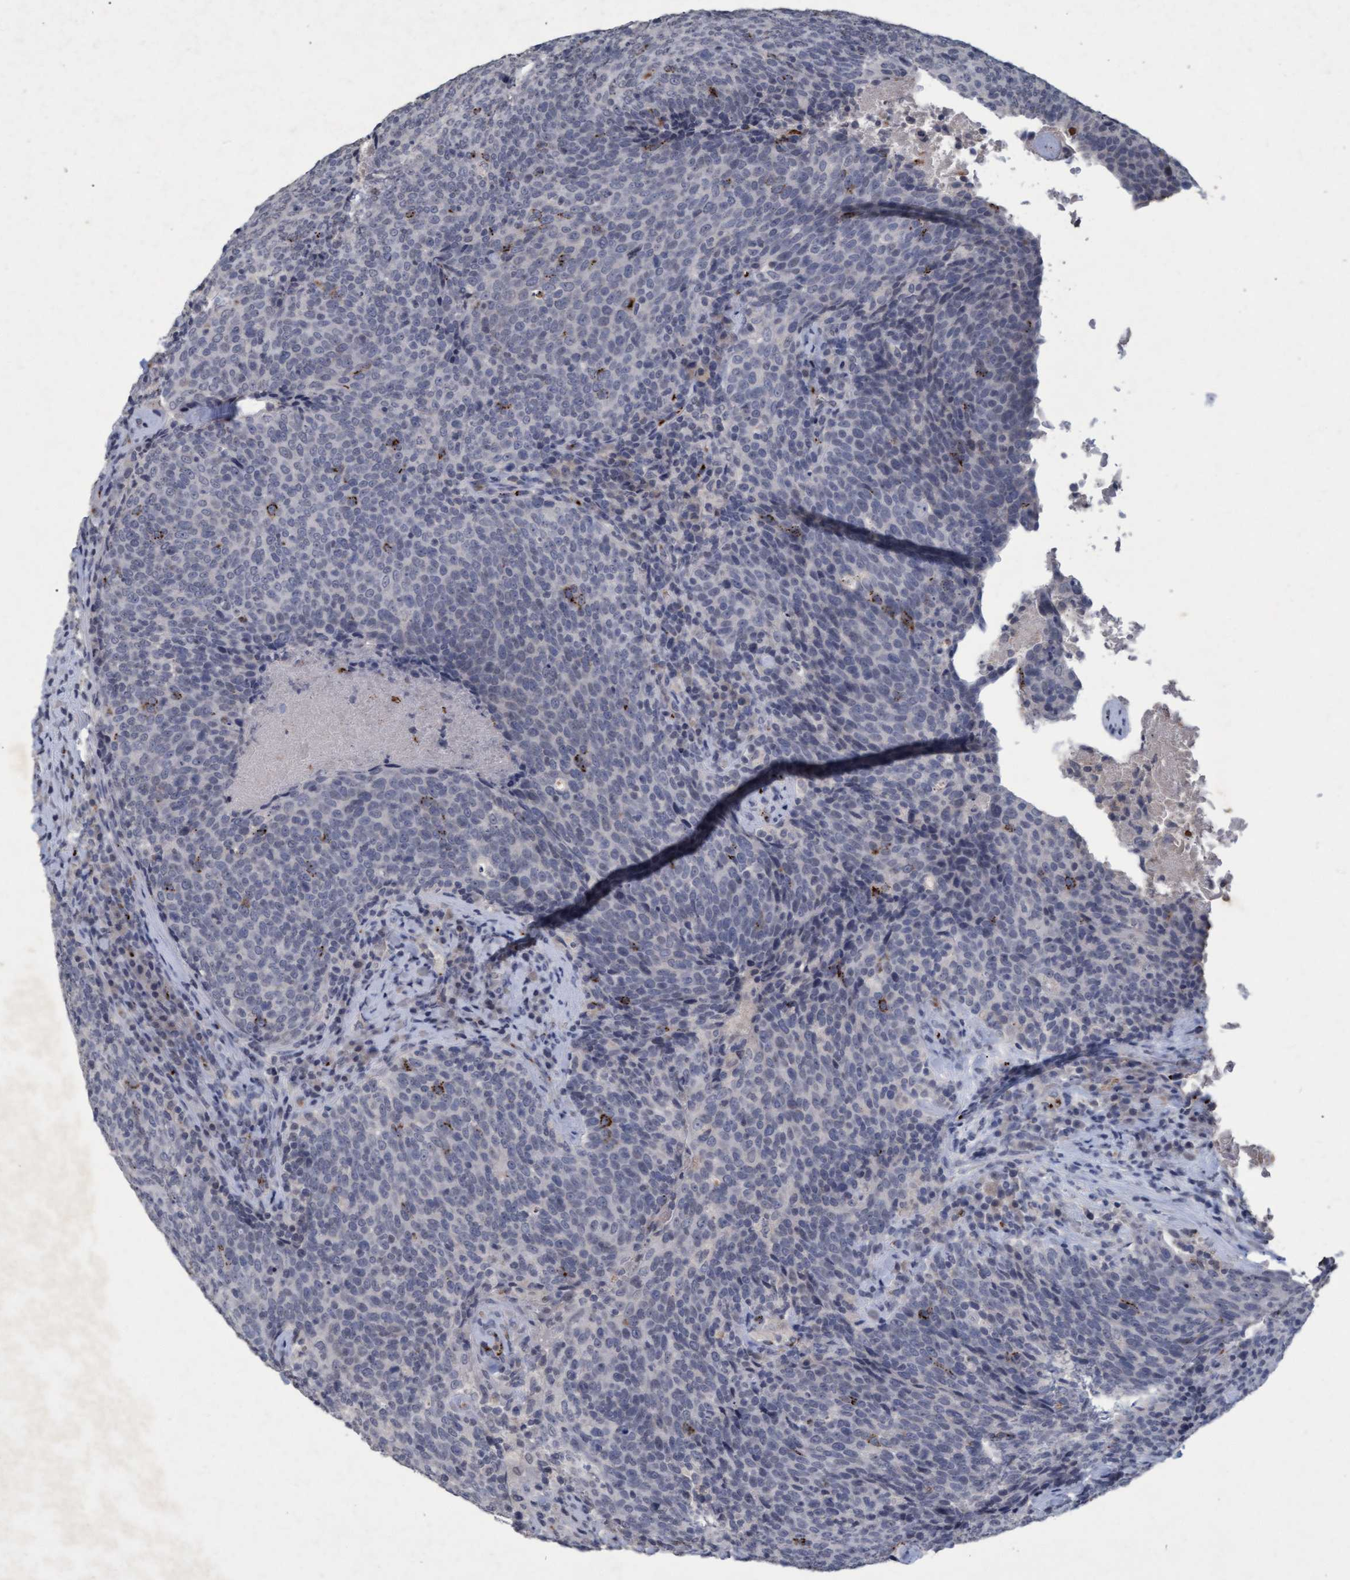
{"staining": {"intensity": "negative", "quantity": "none", "location": "none"}, "tissue": "head and neck cancer", "cell_type": "Tumor cells", "image_type": "cancer", "snomed": [{"axis": "morphology", "description": "Squamous cell carcinoma, NOS"}, {"axis": "morphology", "description": "Squamous cell carcinoma, metastatic, NOS"}, {"axis": "topography", "description": "Lymph node"}, {"axis": "topography", "description": "Head-Neck"}], "caption": "IHC image of human head and neck squamous cell carcinoma stained for a protein (brown), which exhibits no expression in tumor cells. (DAB IHC, high magnification).", "gene": "GALC", "patient": {"sex": "male", "age": 62}}